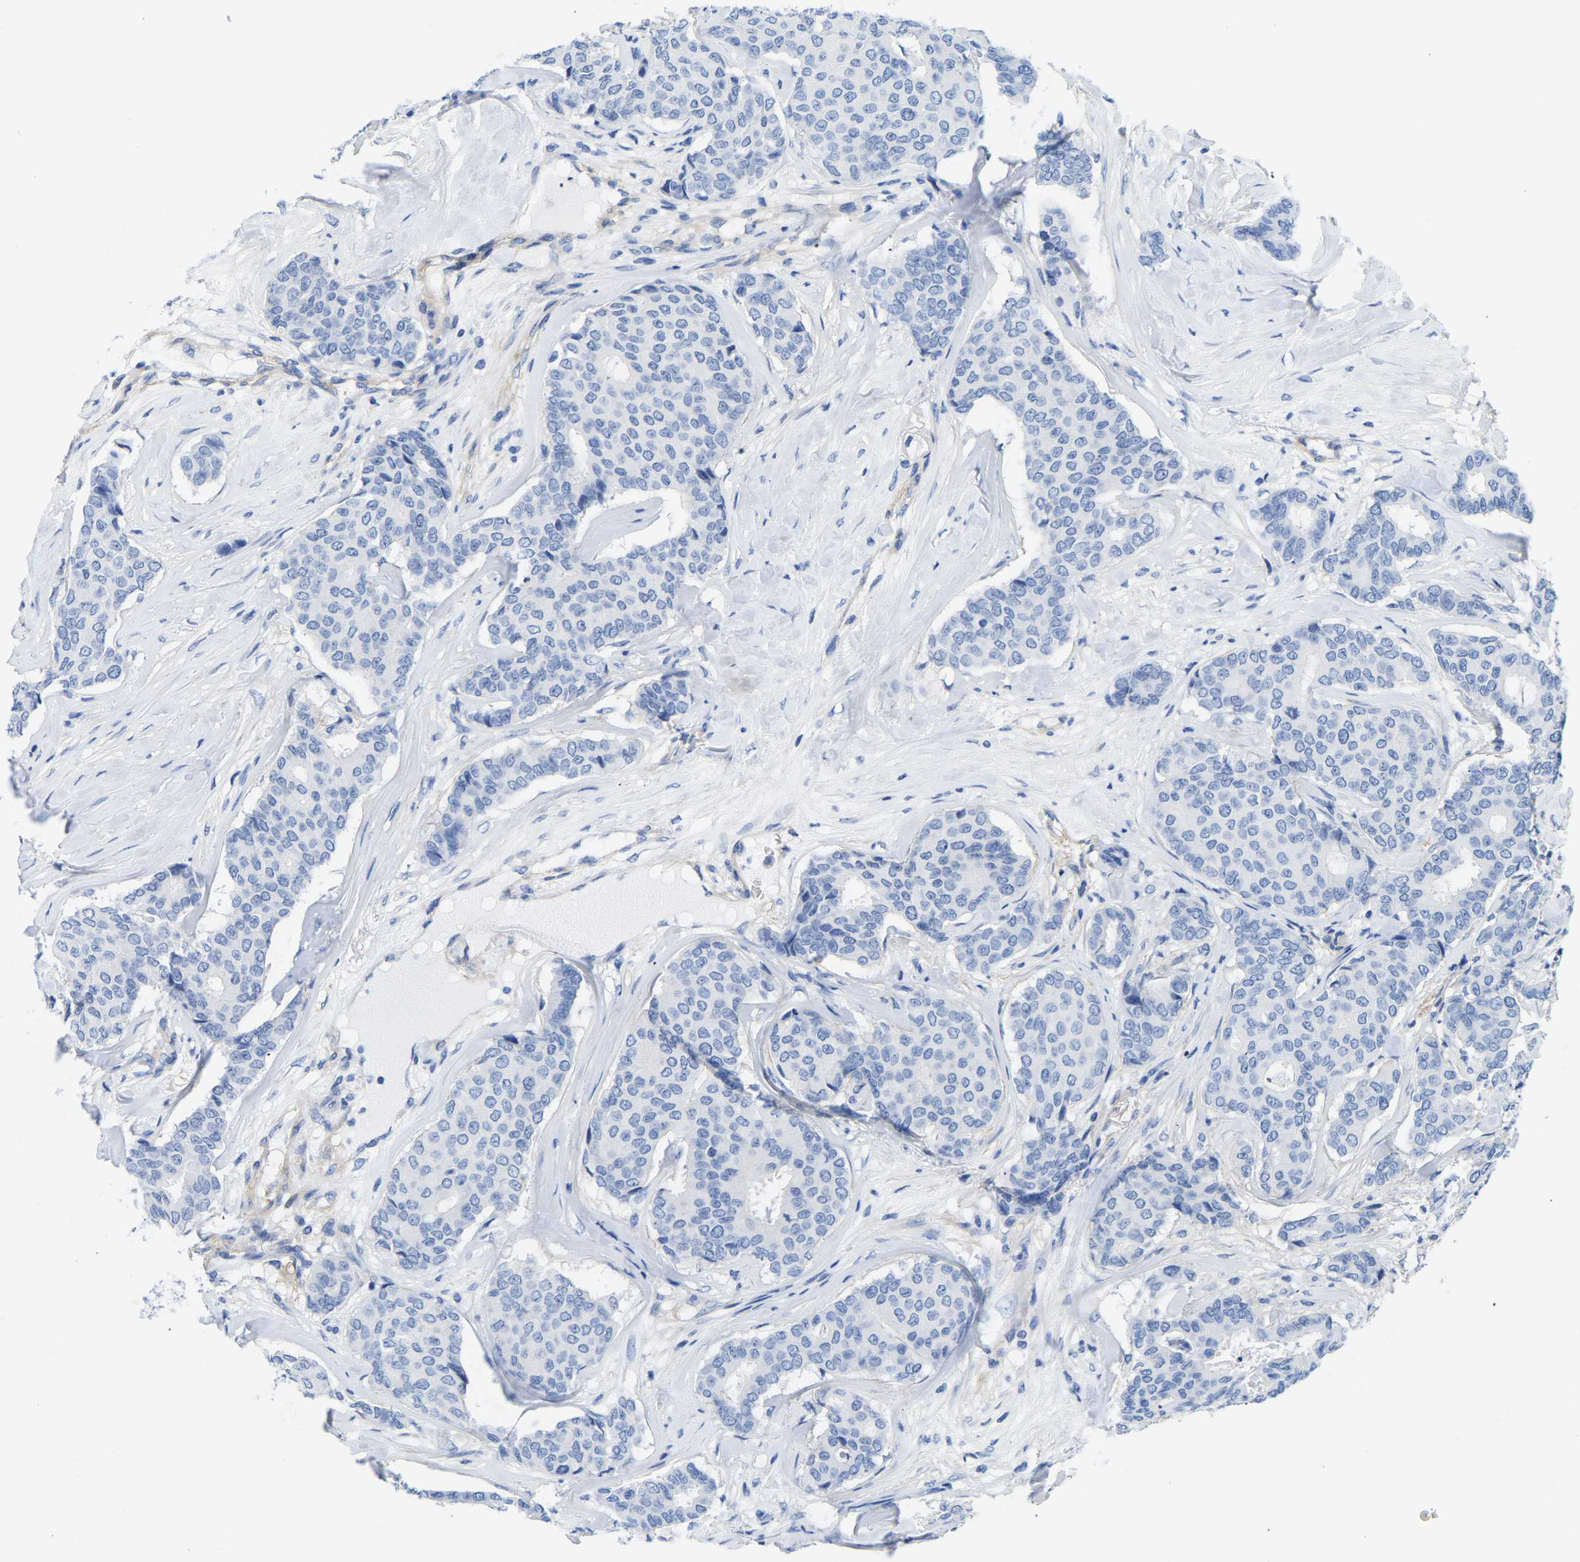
{"staining": {"intensity": "negative", "quantity": "none", "location": "none"}, "tissue": "breast cancer", "cell_type": "Tumor cells", "image_type": "cancer", "snomed": [{"axis": "morphology", "description": "Duct carcinoma"}, {"axis": "topography", "description": "Breast"}], "caption": "Tumor cells show no significant protein positivity in breast cancer (invasive ductal carcinoma).", "gene": "UPK3A", "patient": {"sex": "female", "age": 75}}